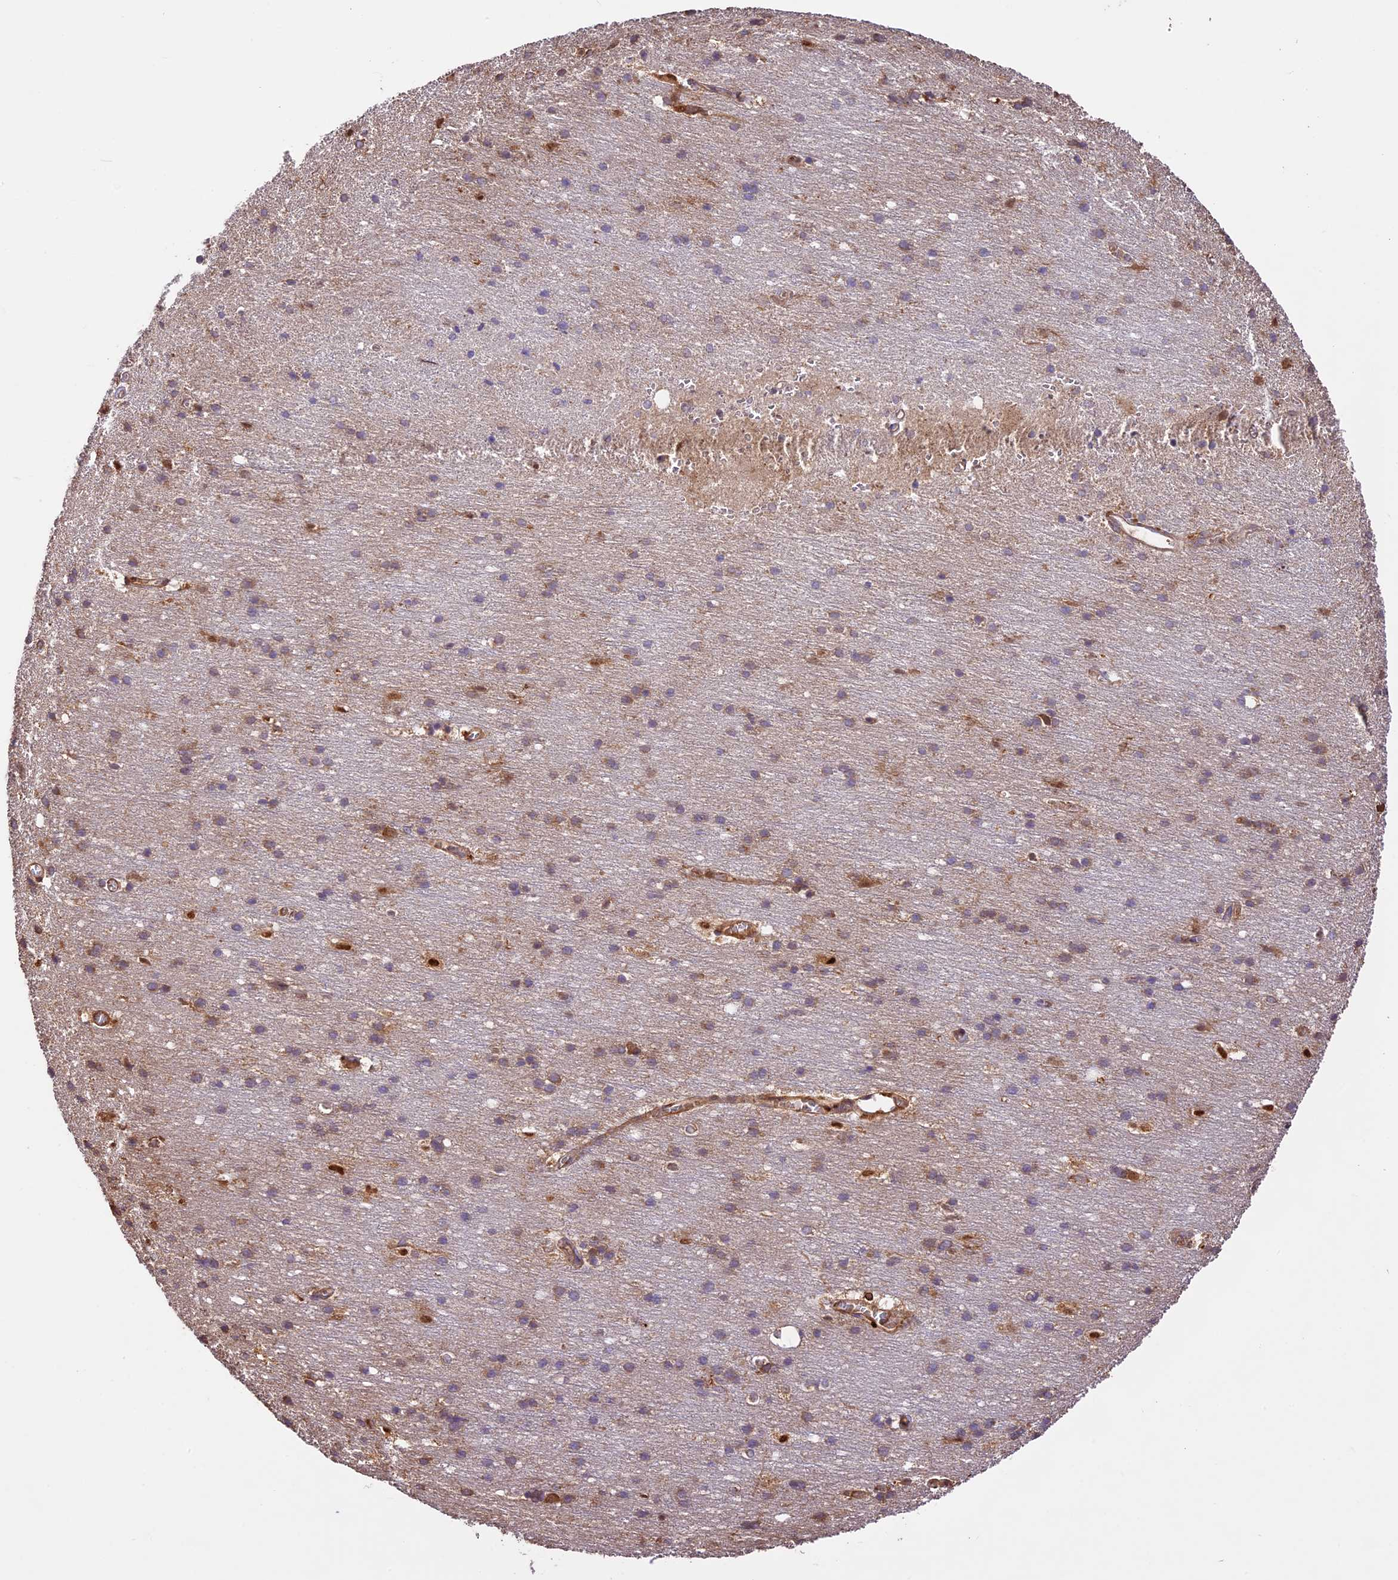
{"staining": {"intensity": "moderate", "quantity": ">75%", "location": "cytoplasmic/membranous"}, "tissue": "cerebral cortex", "cell_type": "Endothelial cells", "image_type": "normal", "snomed": [{"axis": "morphology", "description": "Normal tissue, NOS"}, {"axis": "topography", "description": "Cerebral cortex"}], "caption": "IHC staining of unremarkable cerebral cortex, which reveals medium levels of moderate cytoplasmic/membranous positivity in about >75% of endothelial cells indicating moderate cytoplasmic/membranous protein positivity. The staining was performed using DAB (brown) for protein detection and nuclei were counterstained in hematoxylin (blue).", "gene": "KARS1", "patient": {"sex": "male", "age": 54}}